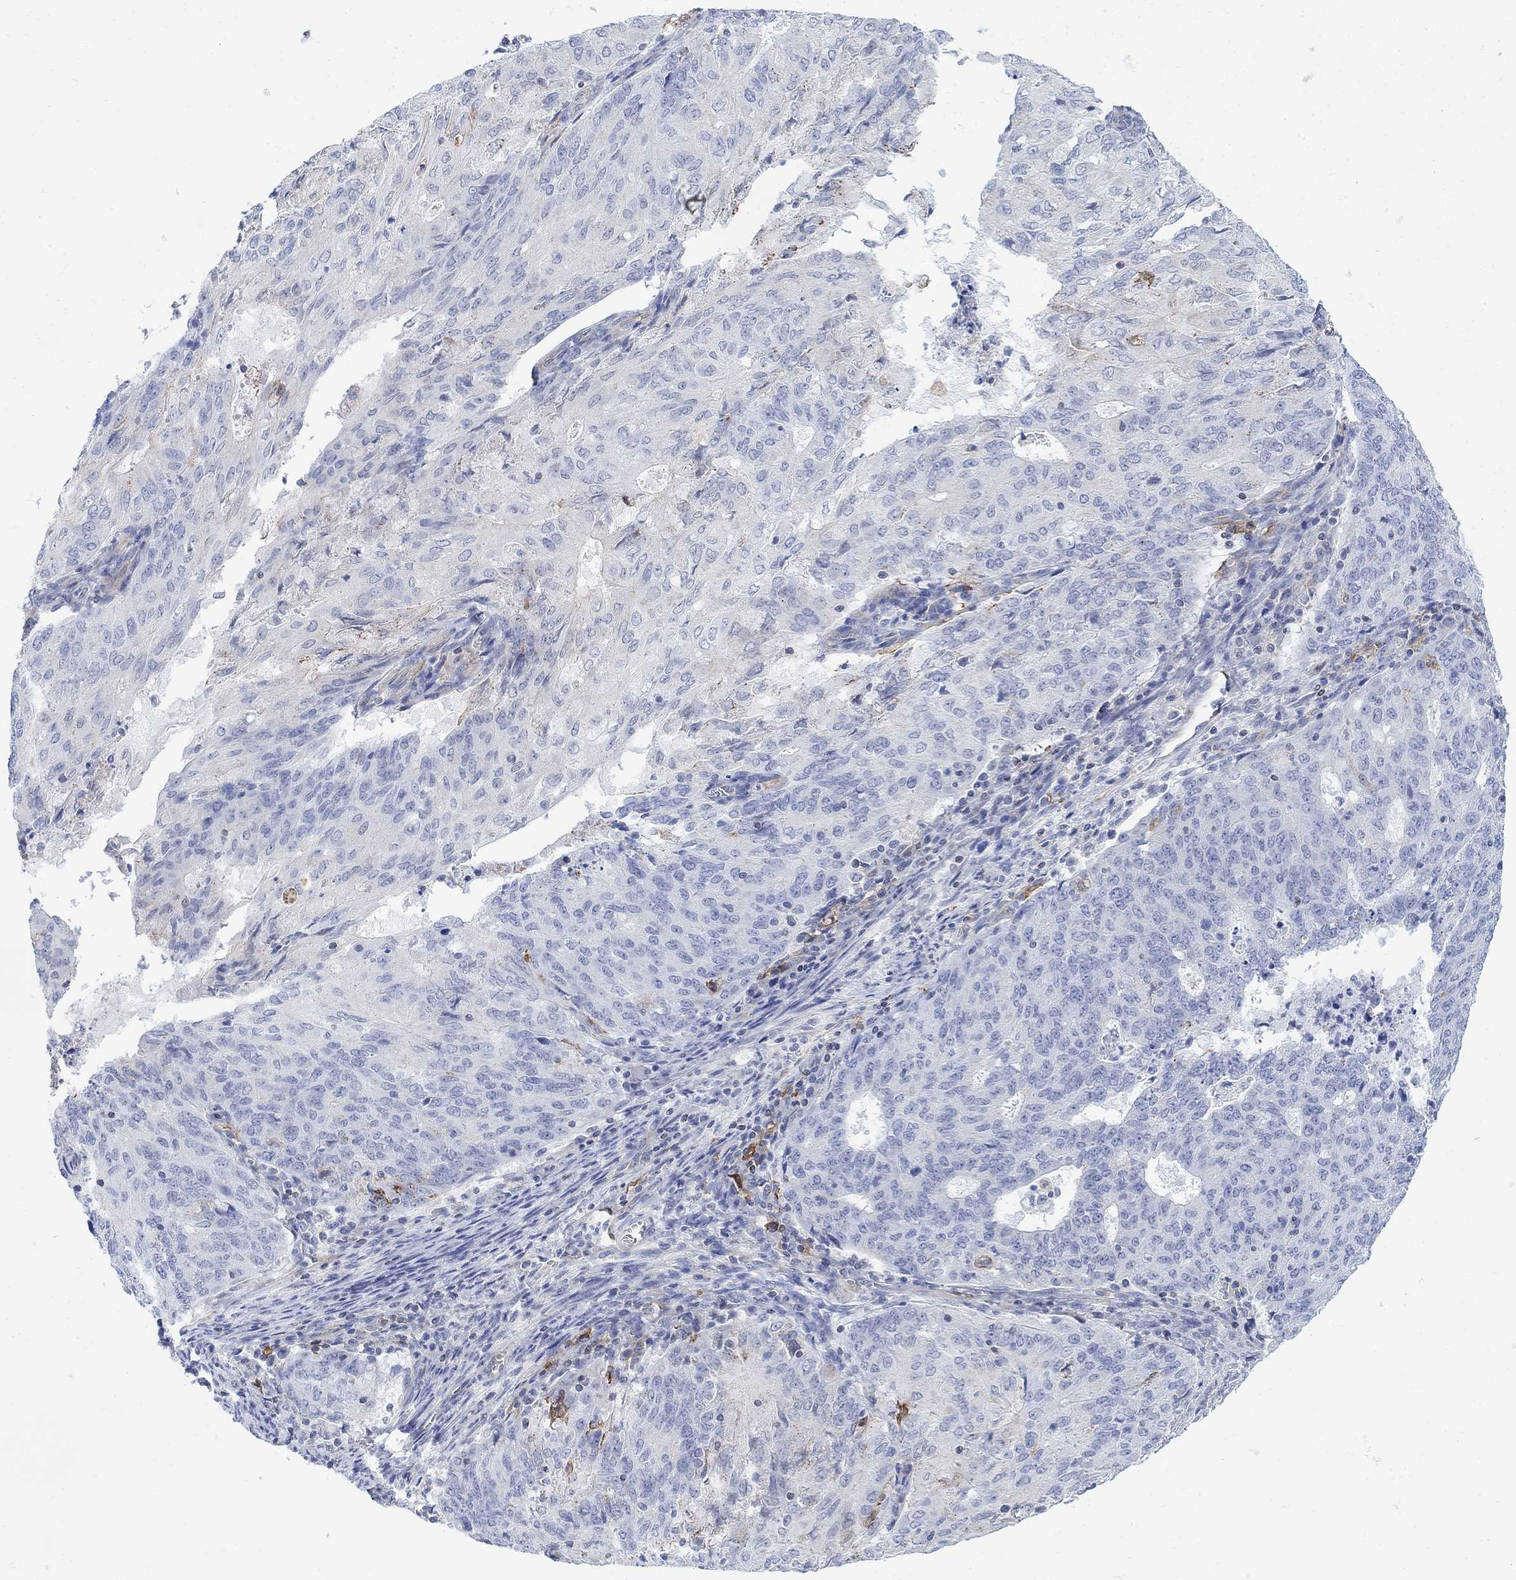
{"staining": {"intensity": "negative", "quantity": "none", "location": "none"}, "tissue": "endometrial cancer", "cell_type": "Tumor cells", "image_type": "cancer", "snomed": [{"axis": "morphology", "description": "Adenocarcinoma, NOS"}, {"axis": "topography", "description": "Endometrium"}], "caption": "Histopathology image shows no significant protein expression in tumor cells of adenocarcinoma (endometrial). The staining was performed using DAB to visualize the protein expression in brown, while the nuclei were stained in blue with hematoxylin (Magnification: 20x).", "gene": "PHF21B", "patient": {"sex": "female", "age": 82}}